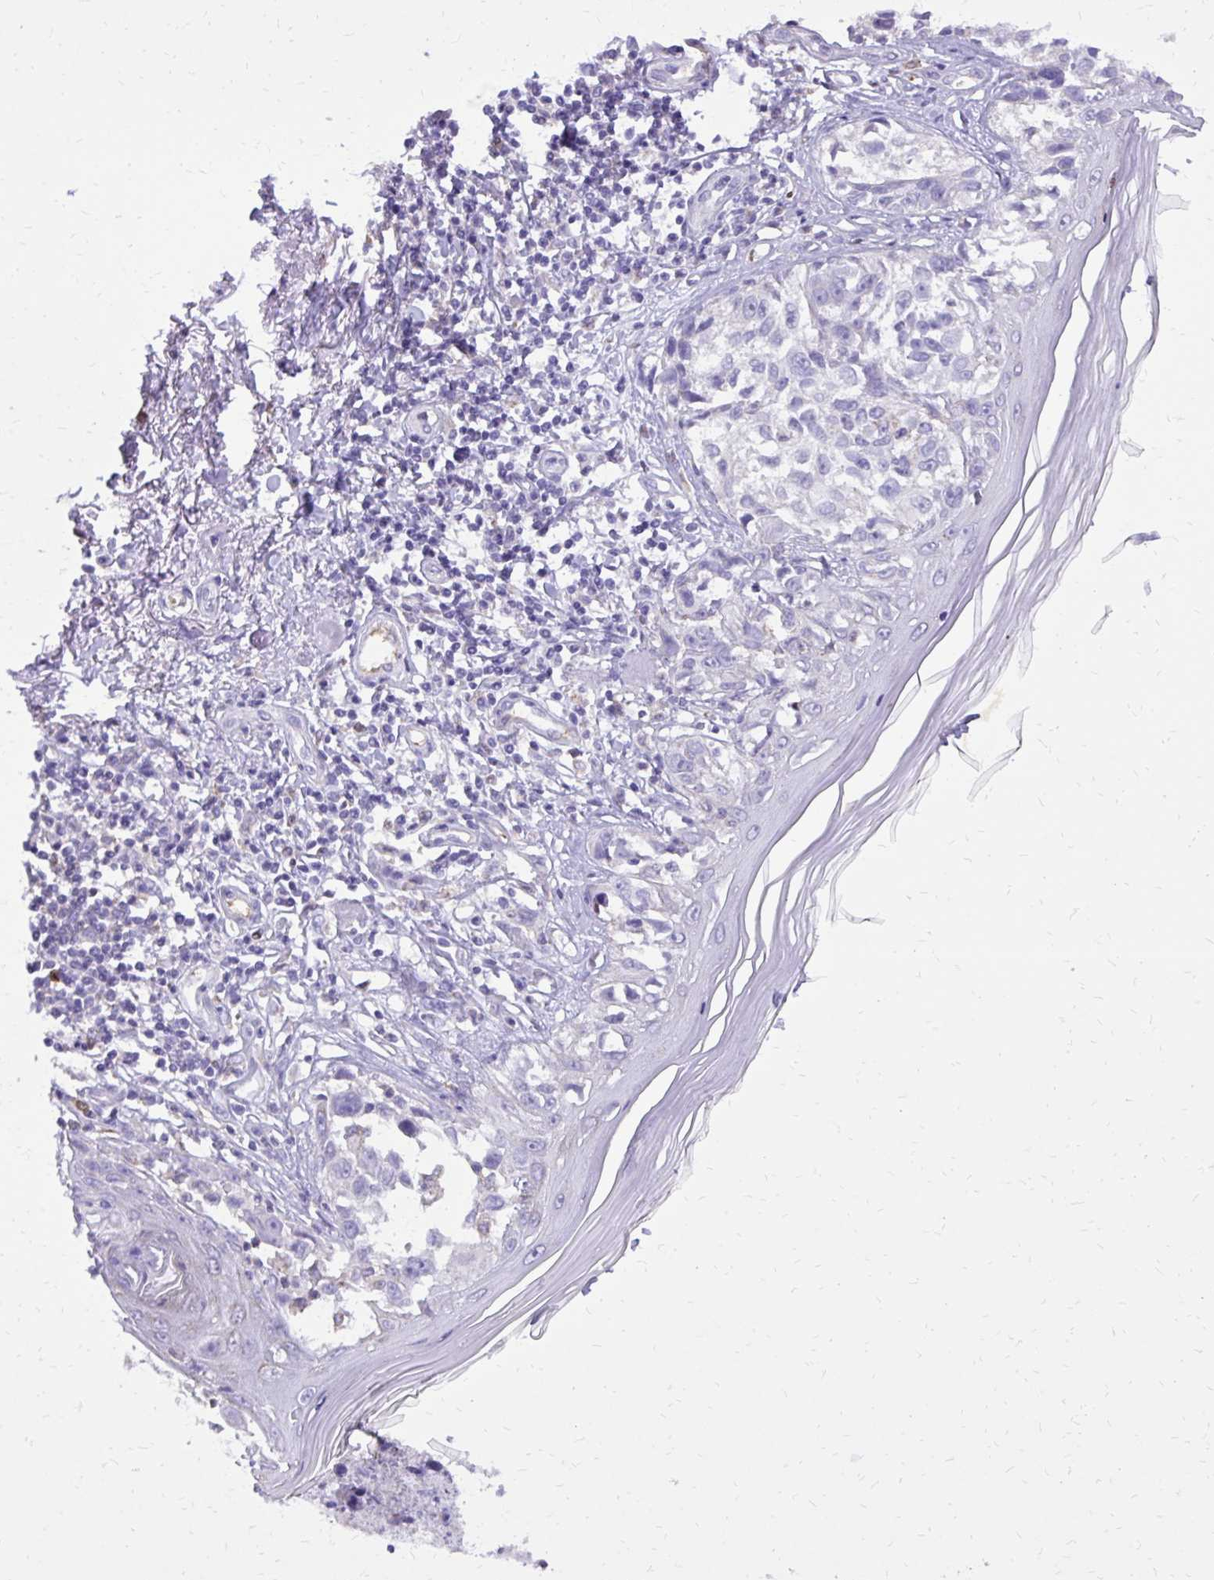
{"staining": {"intensity": "negative", "quantity": "none", "location": "none"}, "tissue": "melanoma", "cell_type": "Tumor cells", "image_type": "cancer", "snomed": [{"axis": "morphology", "description": "Malignant melanoma, NOS"}, {"axis": "topography", "description": "Skin"}], "caption": "DAB immunohistochemical staining of human melanoma shows no significant staining in tumor cells.", "gene": "CAT", "patient": {"sex": "male", "age": 73}}